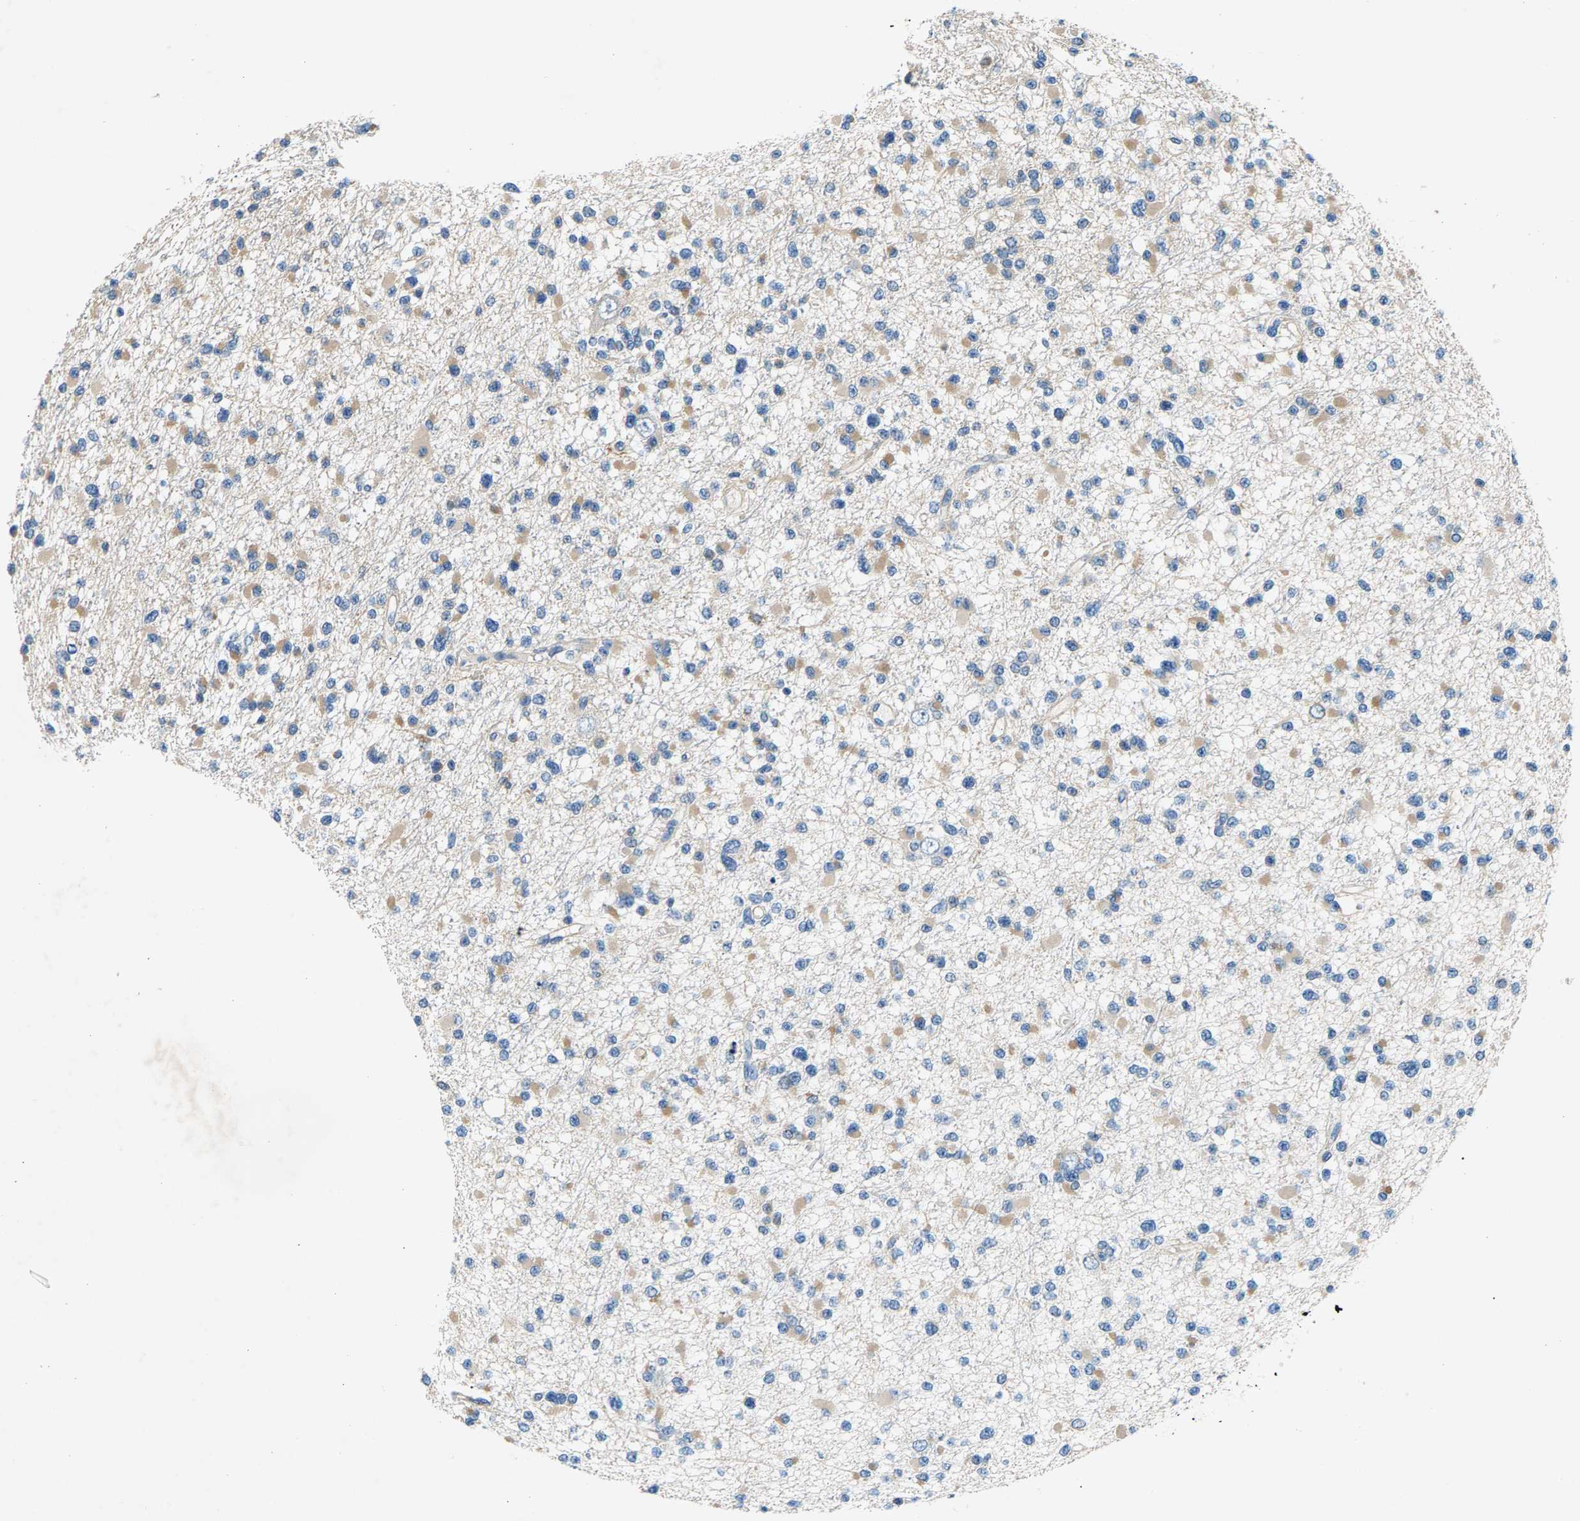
{"staining": {"intensity": "weak", "quantity": ">75%", "location": "cytoplasmic/membranous"}, "tissue": "glioma", "cell_type": "Tumor cells", "image_type": "cancer", "snomed": [{"axis": "morphology", "description": "Glioma, malignant, Low grade"}, {"axis": "topography", "description": "Brain"}], "caption": "An IHC photomicrograph of tumor tissue is shown. Protein staining in brown labels weak cytoplasmic/membranous positivity in low-grade glioma (malignant) within tumor cells.", "gene": "NT5C", "patient": {"sex": "female", "age": 22}}